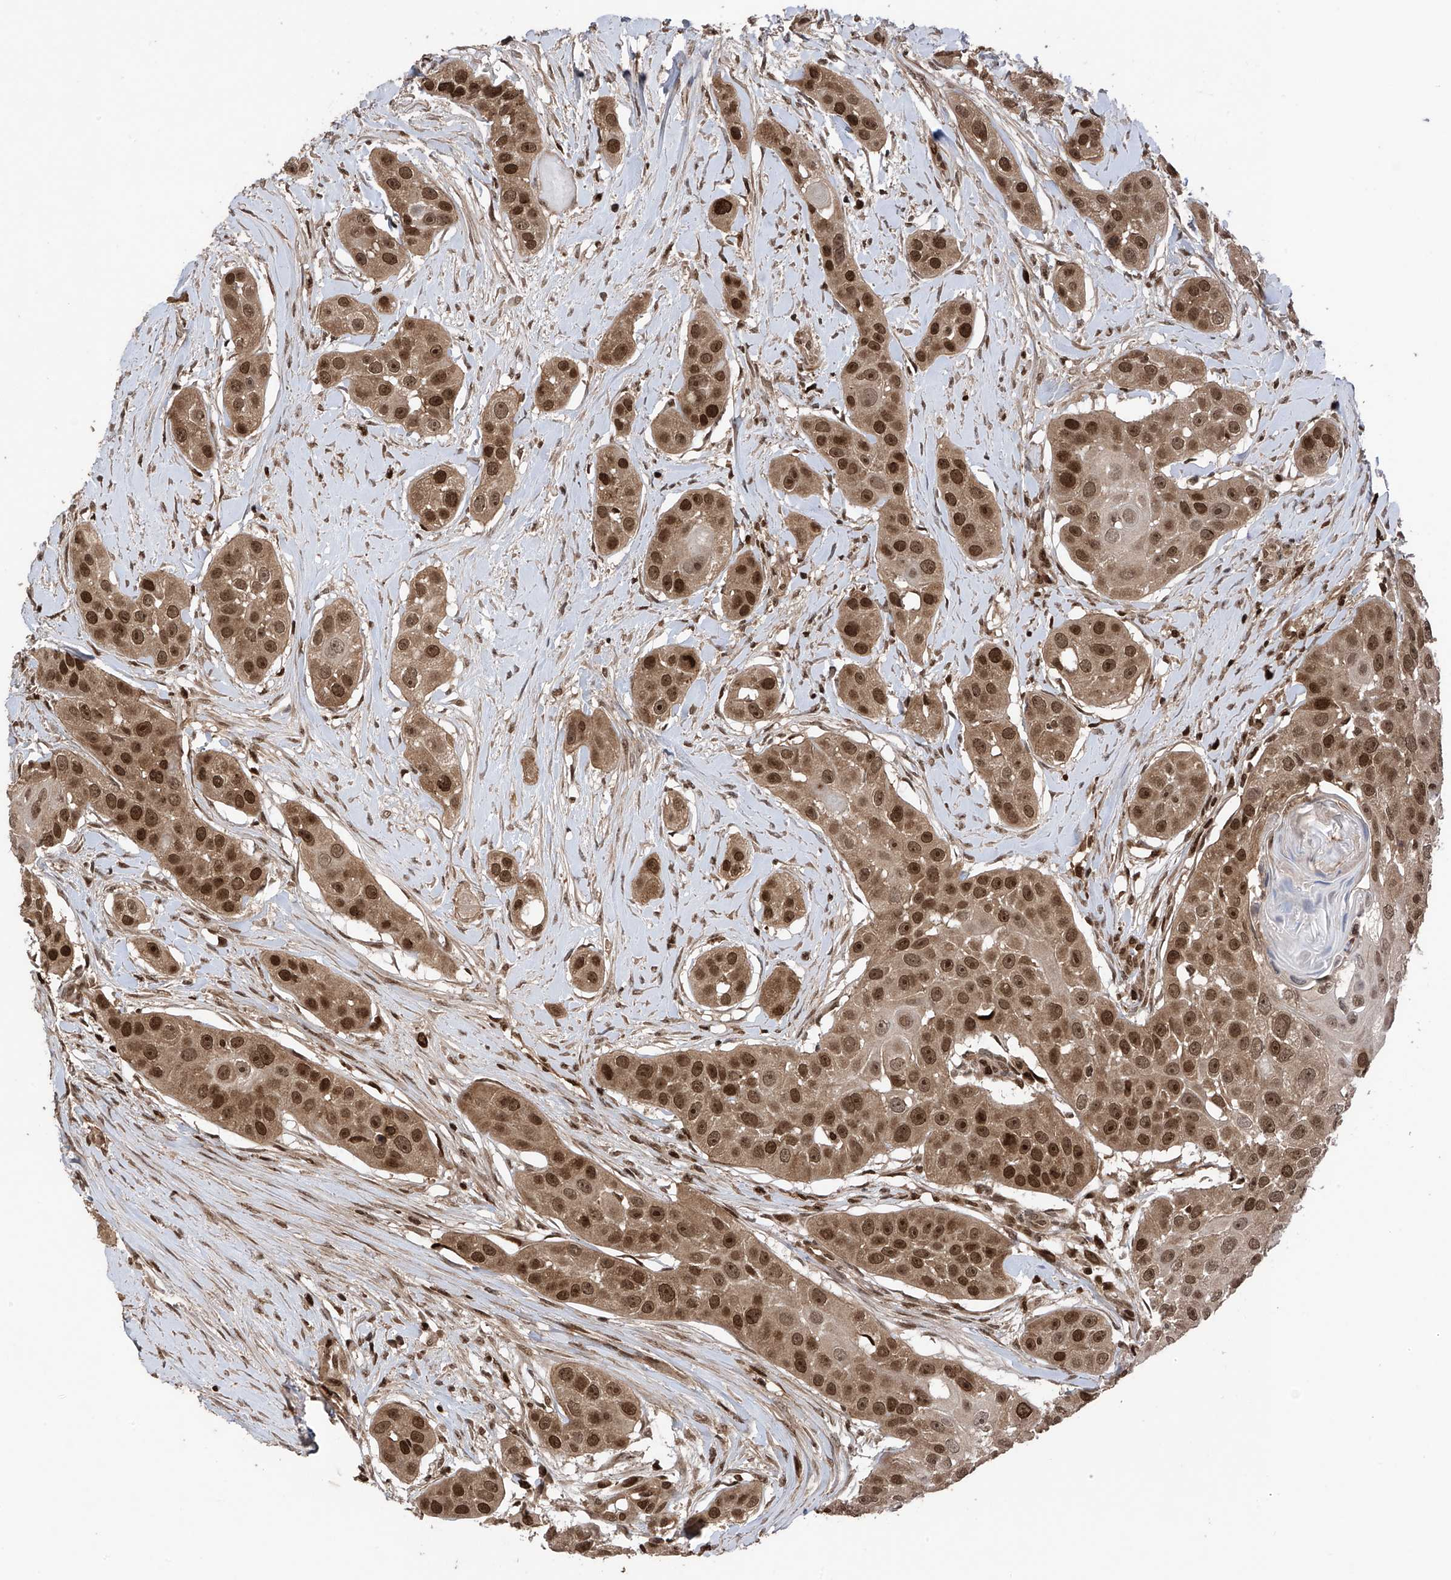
{"staining": {"intensity": "strong", "quantity": ">75%", "location": "cytoplasmic/membranous,nuclear"}, "tissue": "head and neck cancer", "cell_type": "Tumor cells", "image_type": "cancer", "snomed": [{"axis": "morphology", "description": "Normal tissue, NOS"}, {"axis": "morphology", "description": "Squamous cell carcinoma, NOS"}, {"axis": "topography", "description": "Skeletal muscle"}, {"axis": "topography", "description": "Head-Neck"}], "caption": "This photomicrograph shows squamous cell carcinoma (head and neck) stained with immunohistochemistry (IHC) to label a protein in brown. The cytoplasmic/membranous and nuclear of tumor cells show strong positivity for the protein. Nuclei are counter-stained blue.", "gene": "DNAJC9", "patient": {"sex": "male", "age": 51}}